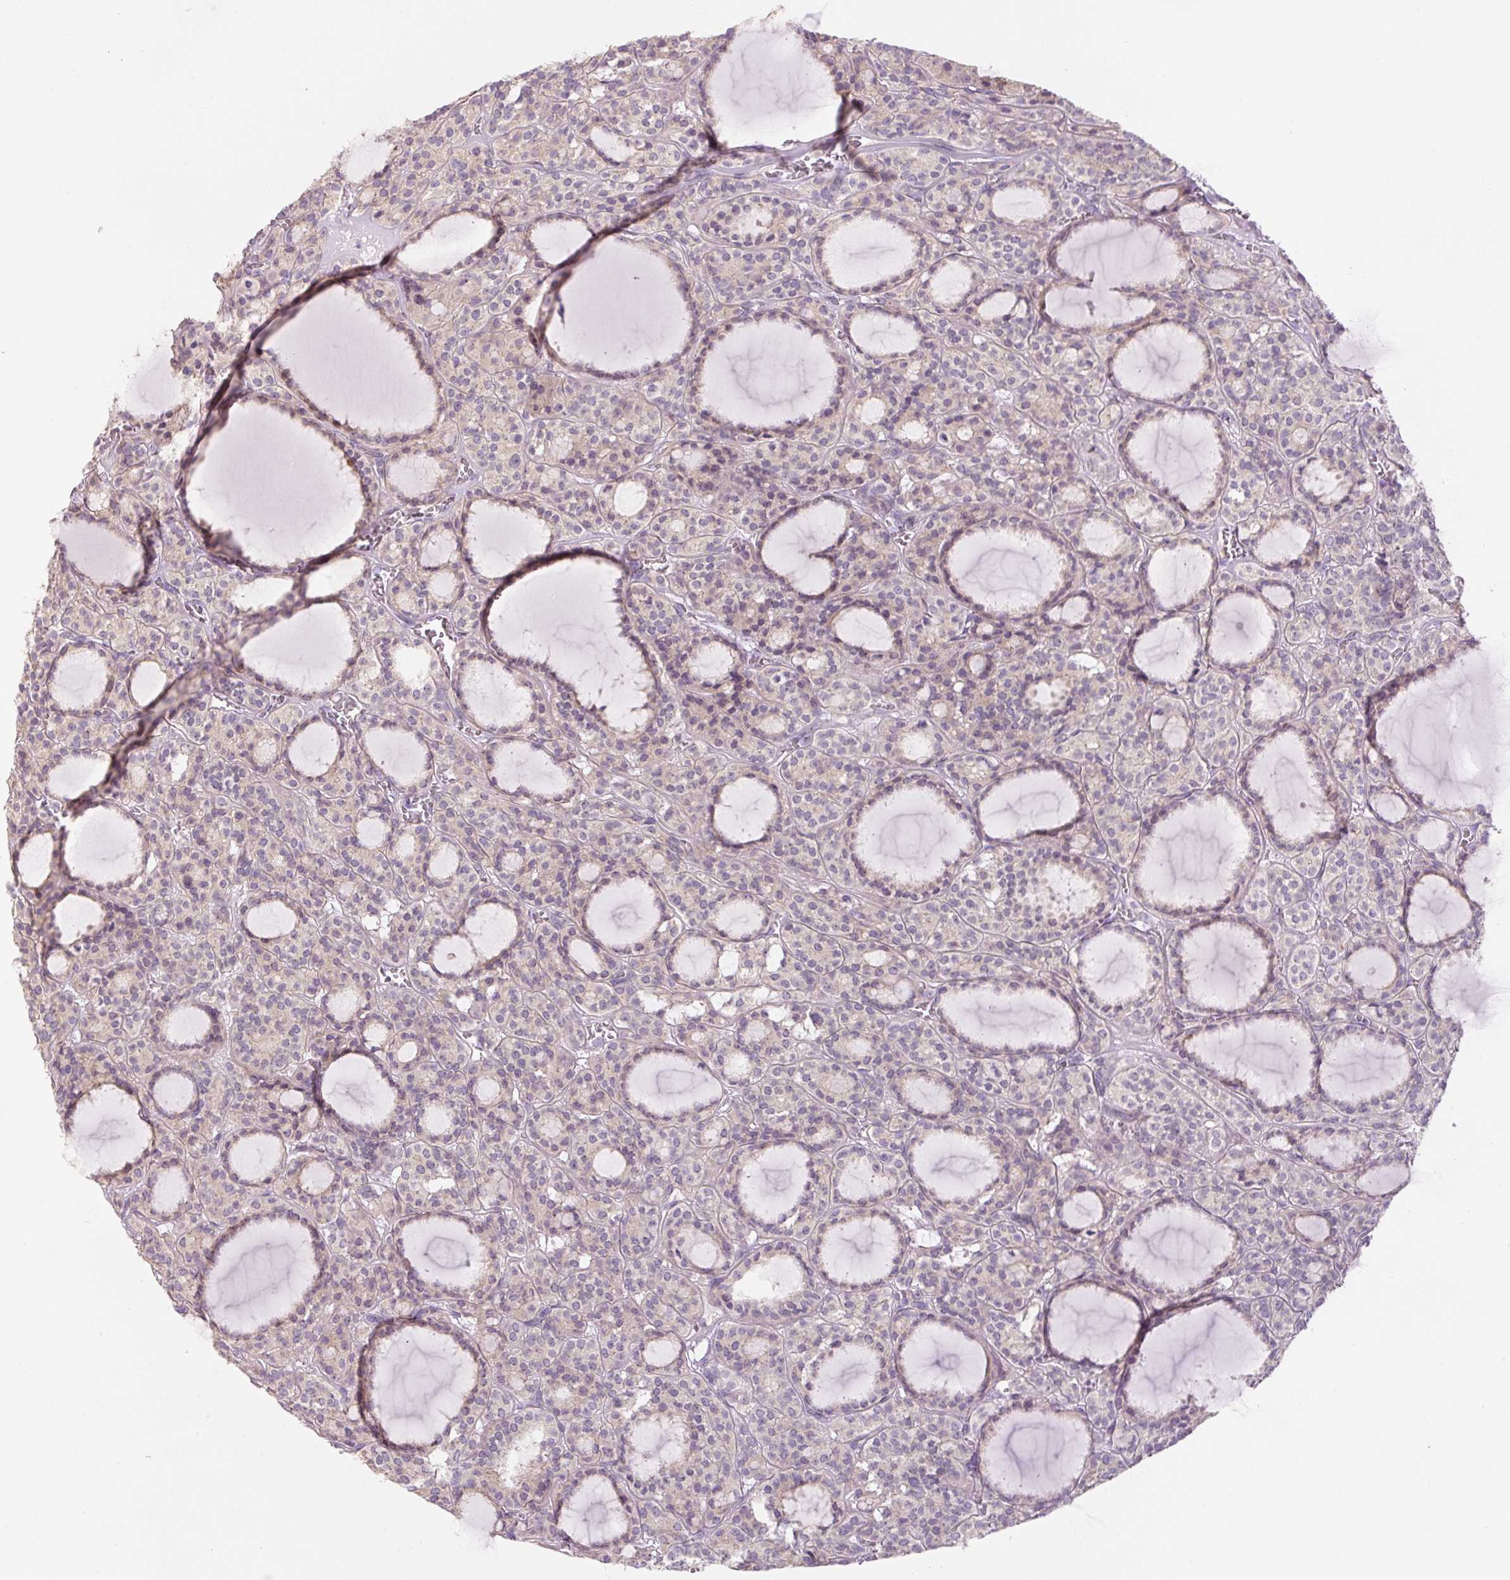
{"staining": {"intensity": "weak", "quantity": "25%-75%", "location": "cytoplasmic/membranous"}, "tissue": "thyroid cancer", "cell_type": "Tumor cells", "image_type": "cancer", "snomed": [{"axis": "morphology", "description": "Follicular adenoma carcinoma, NOS"}, {"axis": "topography", "description": "Thyroid gland"}], "caption": "Human thyroid cancer stained for a protein (brown) exhibits weak cytoplasmic/membranous positive positivity in approximately 25%-75% of tumor cells.", "gene": "TMEM151B", "patient": {"sex": "female", "age": 63}}